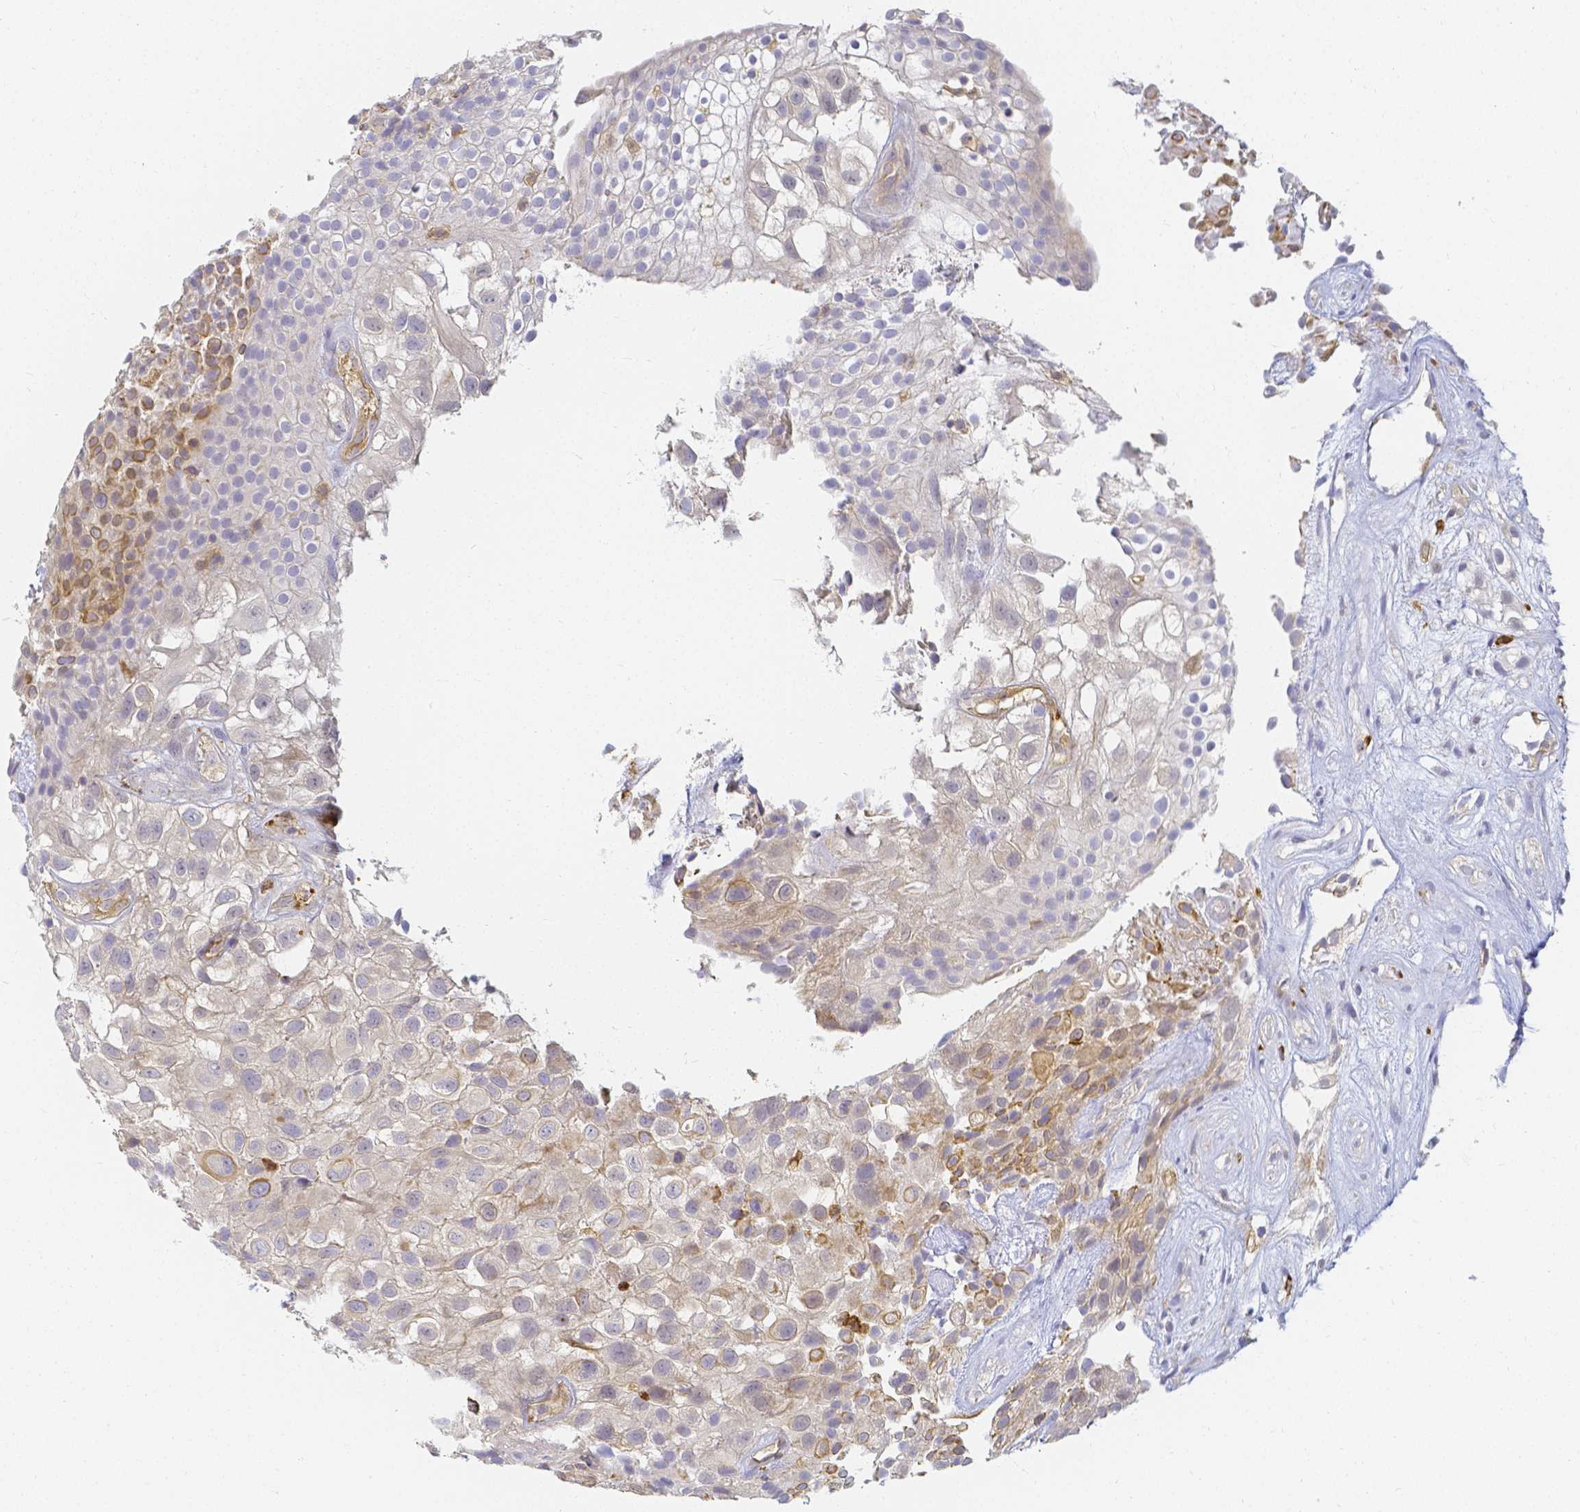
{"staining": {"intensity": "moderate", "quantity": "<25%", "location": "cytoplasmic/membranous"}, "tissue": "urothelial cancer", "cell_type": "Tumor cells", "image_type": "cancer", "snomed": [{"axis": "morphology", "description": "Urothelial carcinoma, High grade"}, {"axis": "topography", "description": "Urinary bladder"}], "caption": "A brown stain labels moderate cytoplasmic/membranous positivity of a protein in high-grade urothelial carcinoma tumor cells.", "gene": "KCNH1", "patient": {"sex": "male", "age": 56}}